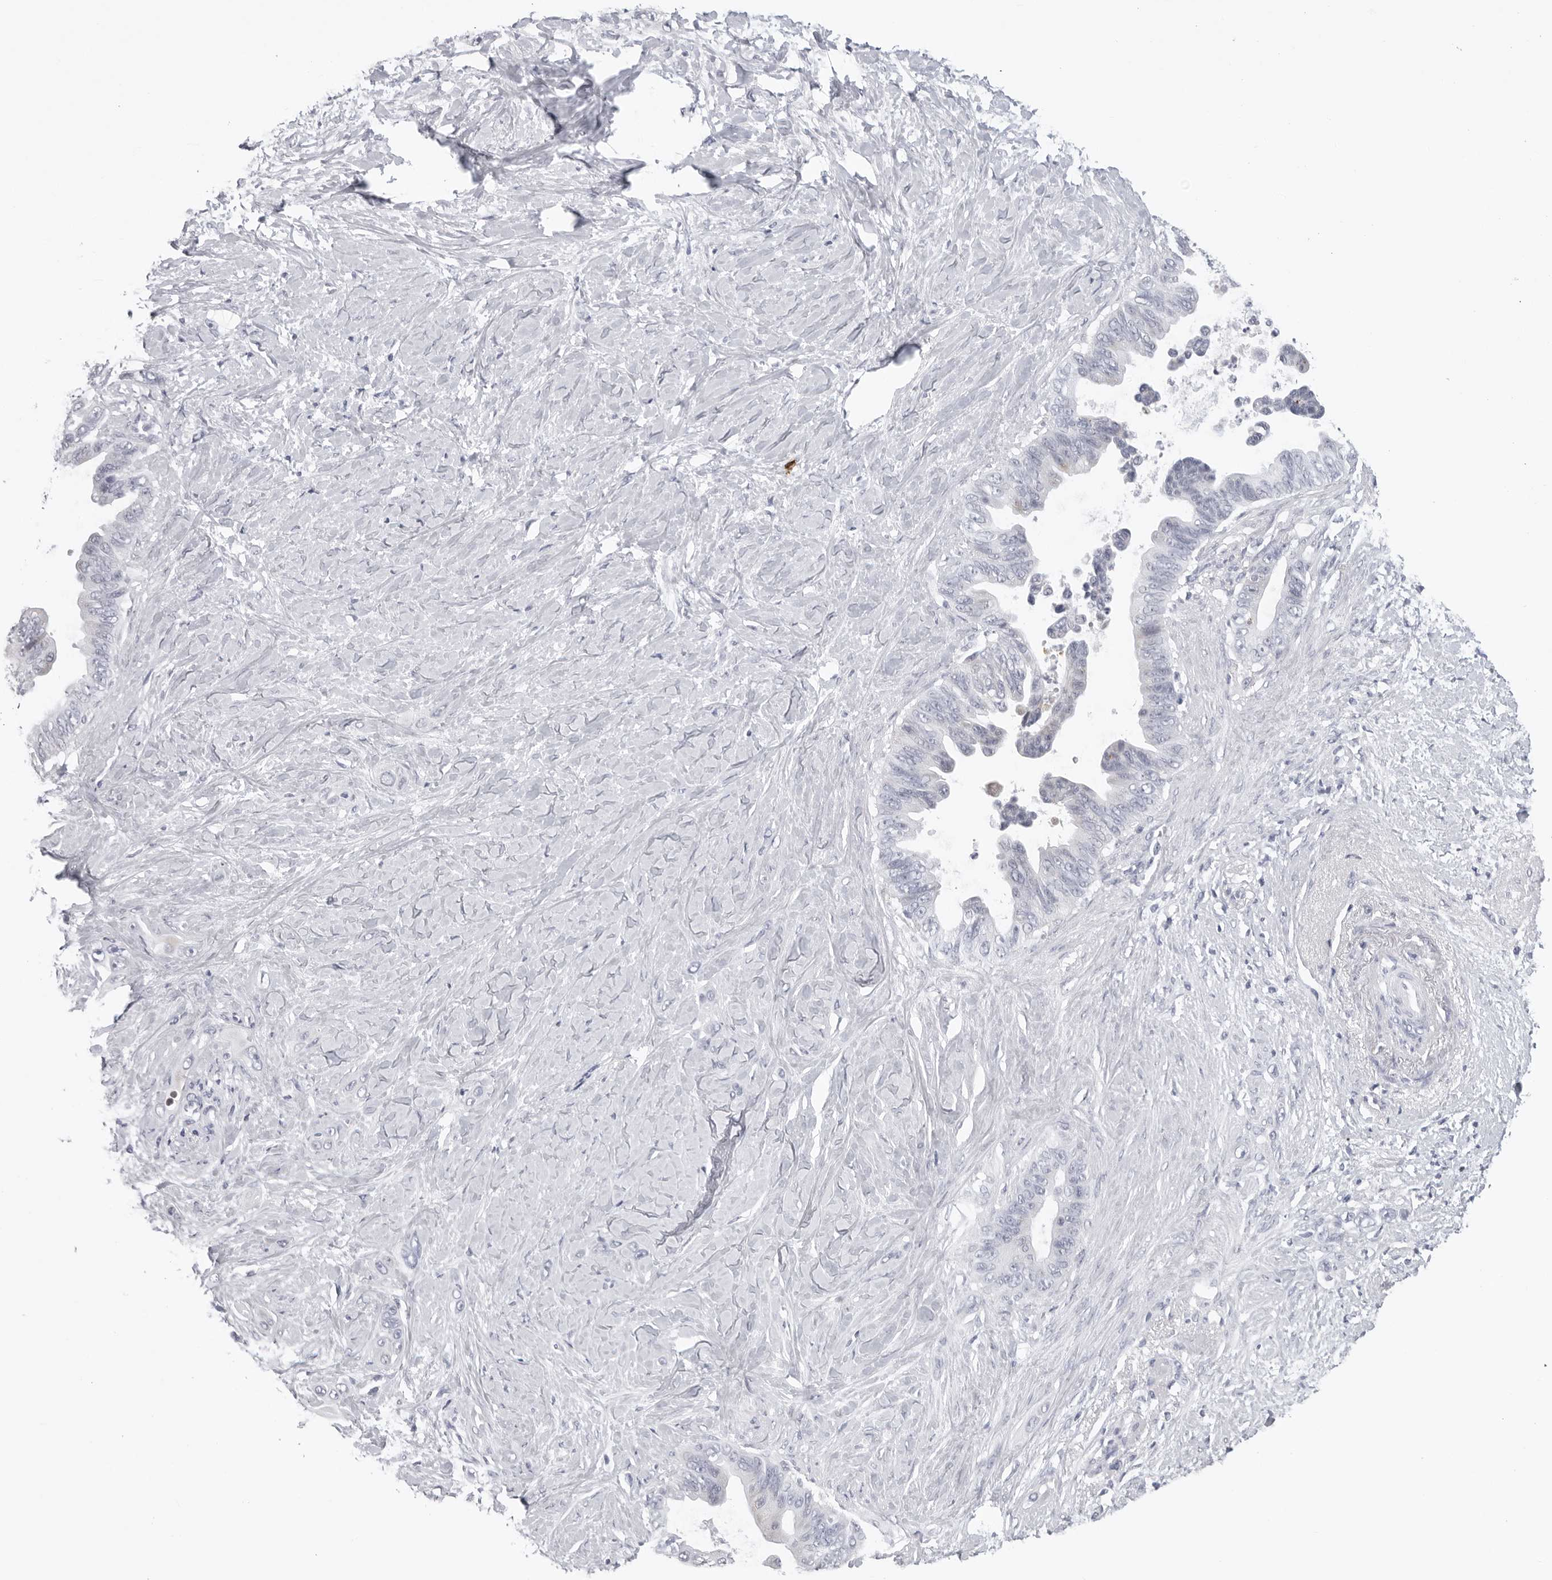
{"staining": {"intensity": "negative", "quantity": "none", "location": "none"}, "tissue": "pancreatic cancer", "cell_type": "Tumor cells", "image_type": "cancer", "snomed": [{"axis": "morphology", "description": "Adenocarcinoma, NOS"}, {"axis": "topography", "description": "Pancreas"}], "caption": "Tumor cells show no significant expression in adenocarcinoma (pancreatic).", "gene": "ZNF502", "patient": {"sex": "female", "age": 72}}